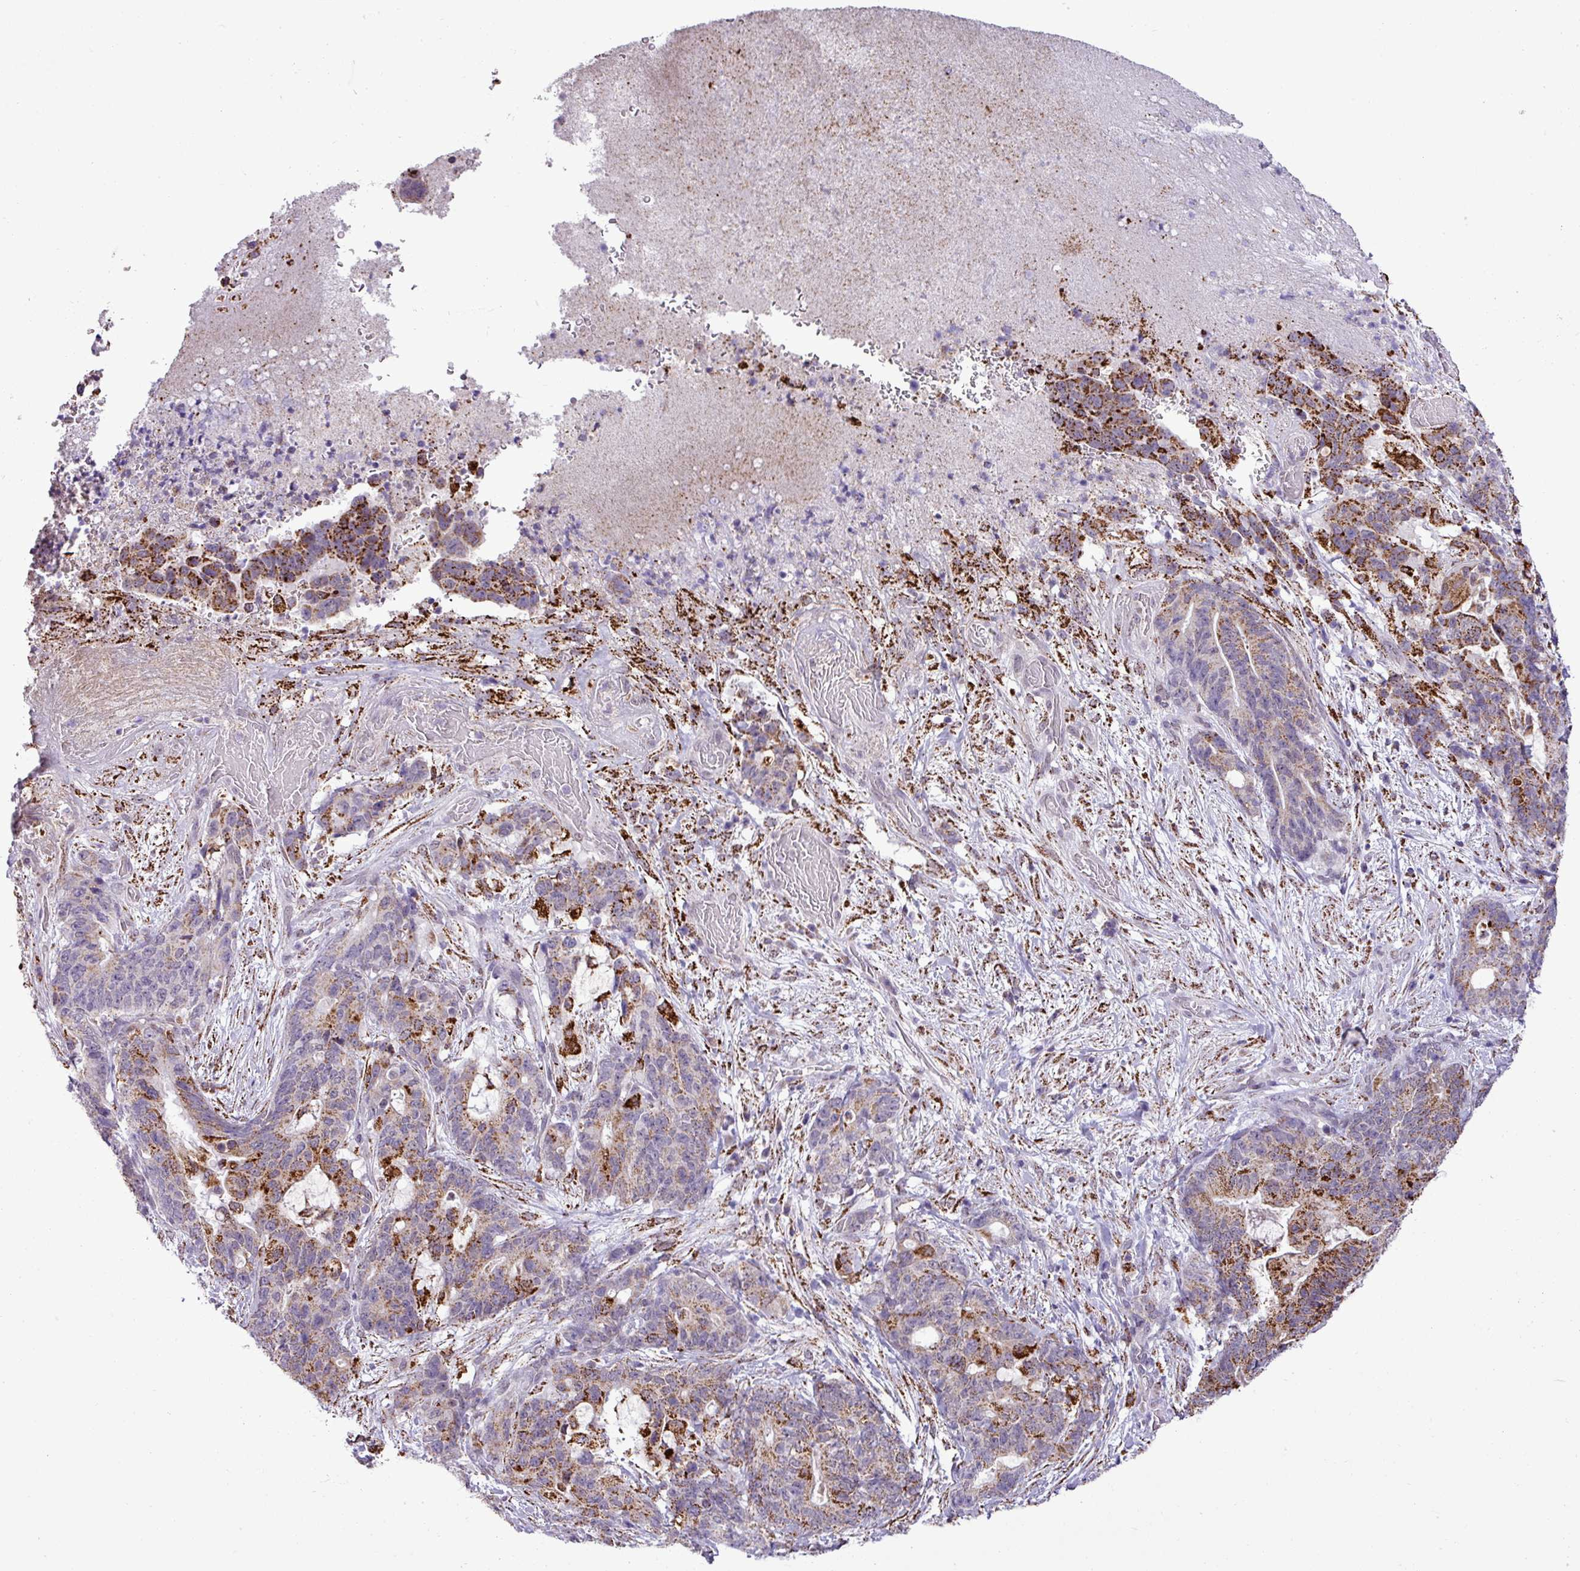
{"staining": {"intensity": "strong", "quantity": "<25%", "location": "cytoplasmic/membranous"}, "tissue": "stomach cancer", "cell_type": "Tumor cells", "image_type": "cancer", "snomed": [{"axis": "morphology", "description": "Normal tissue, NOS"}, {"axis": "morphology", "description": "Adenocarcinoma, NOS"}, {"axis": "topography", "description": "Stomach"}], "caption": "Stomach adenocarcinoma stained with DAB (3,3'-diaminobenzidine) immunohistochemistry (IHC) displays medium levels of strong cytoplasmic/membranous expression in about <25% of tumor cells.", "gene": "SGPP1", "patient": {"sex": "female", "age": 64}}